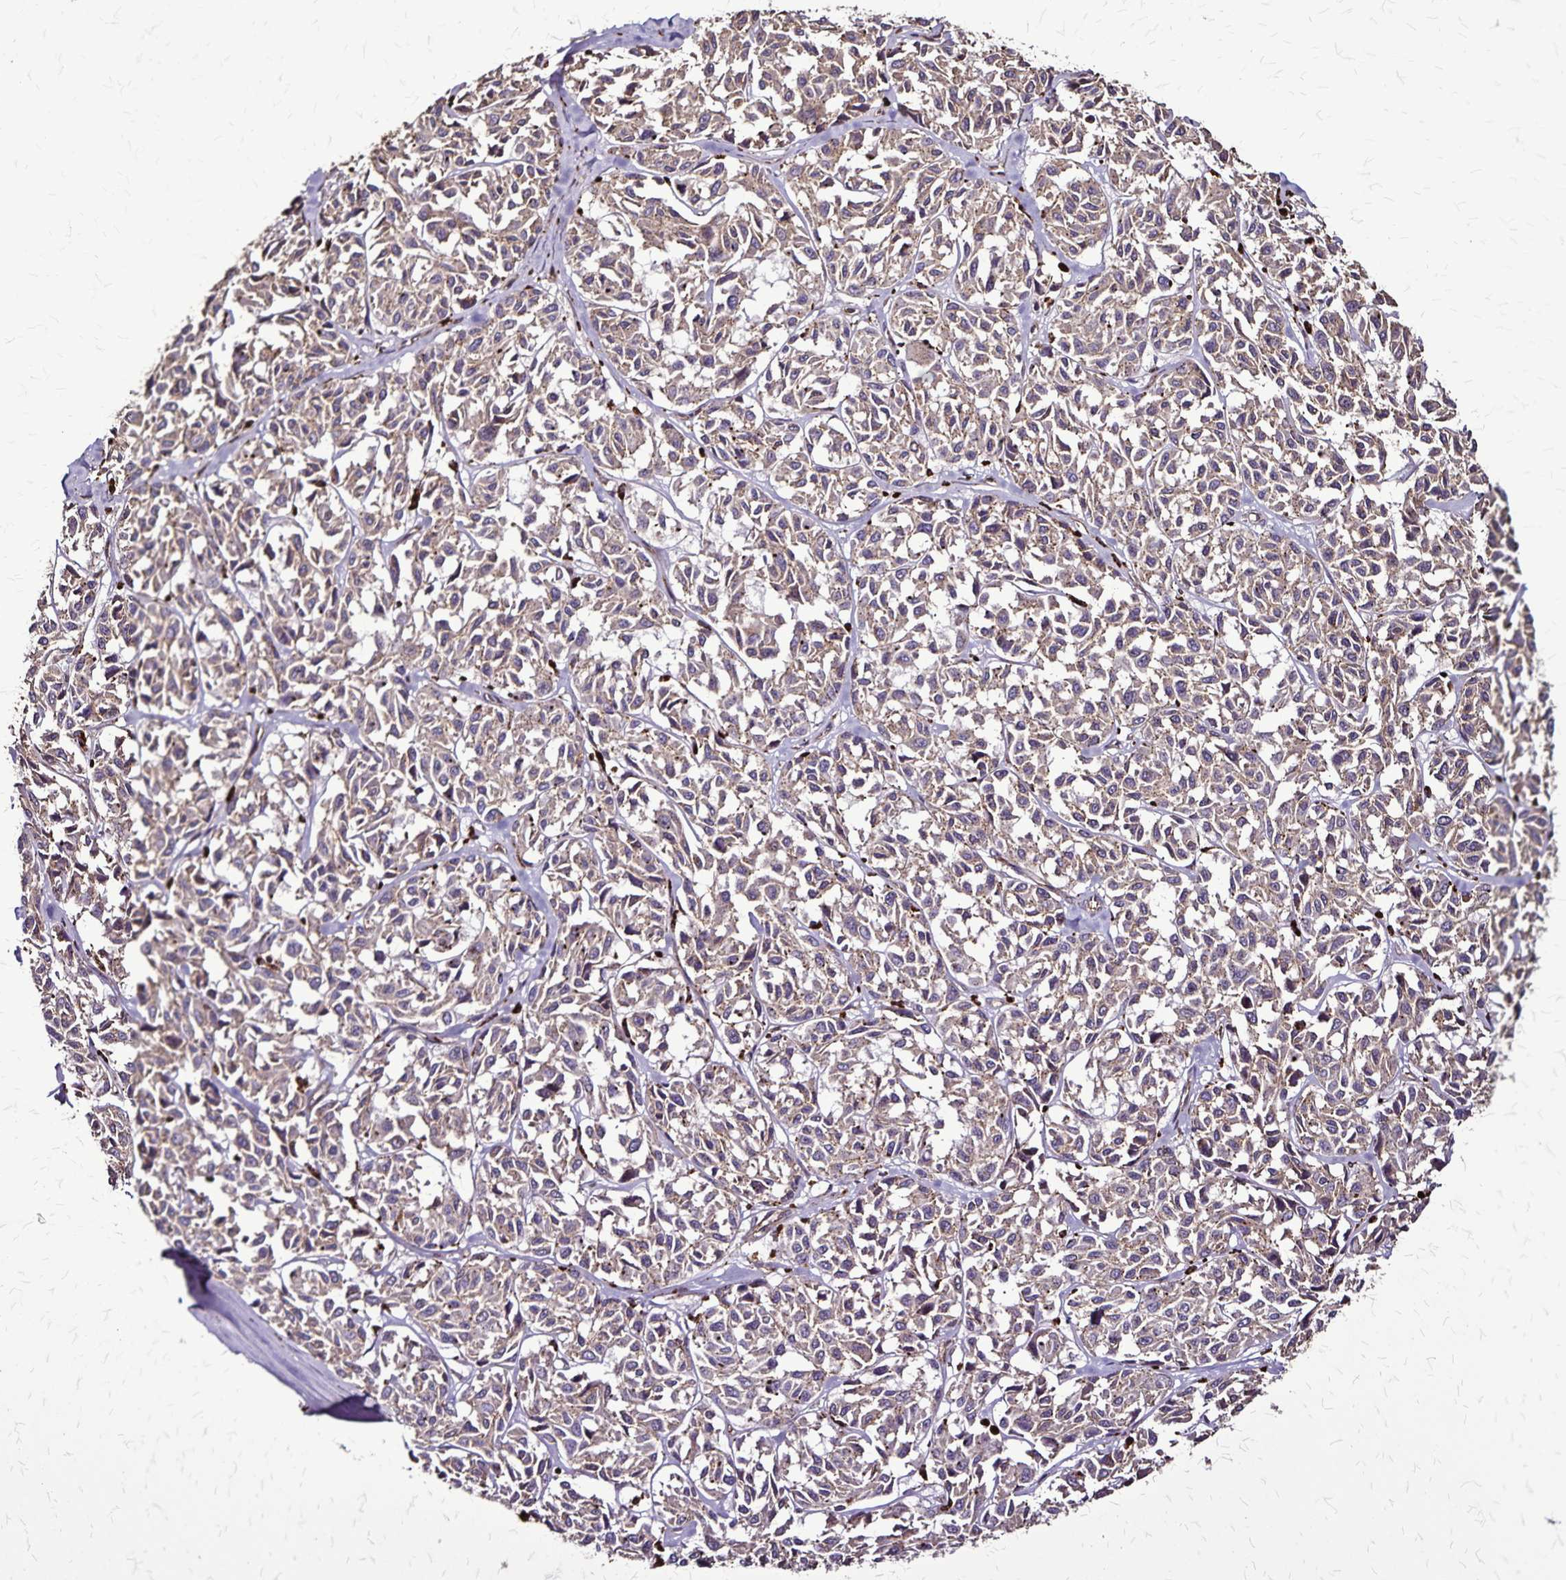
{"staining": {"intensity": "weak", "quantity": "25%-75%", "location": "cytoplasmic/membranous"}, "tissue": "melanoma", "cell_type": "Tumor cells", "image_type": "cancer", "snomed": [{"axis": "morphology", "description": "Malignant melanoma, NOS"}, {"axis": "topography", "description": "Skin"}], "caption": "Malignant melanoma stained with a brown dye exhibits weak cytoplasmic/membranous positive expression in about 25%-75% of tumor cells.", "gene": "CHMP1B", "patient": {"sex": "female", "age": 66}}